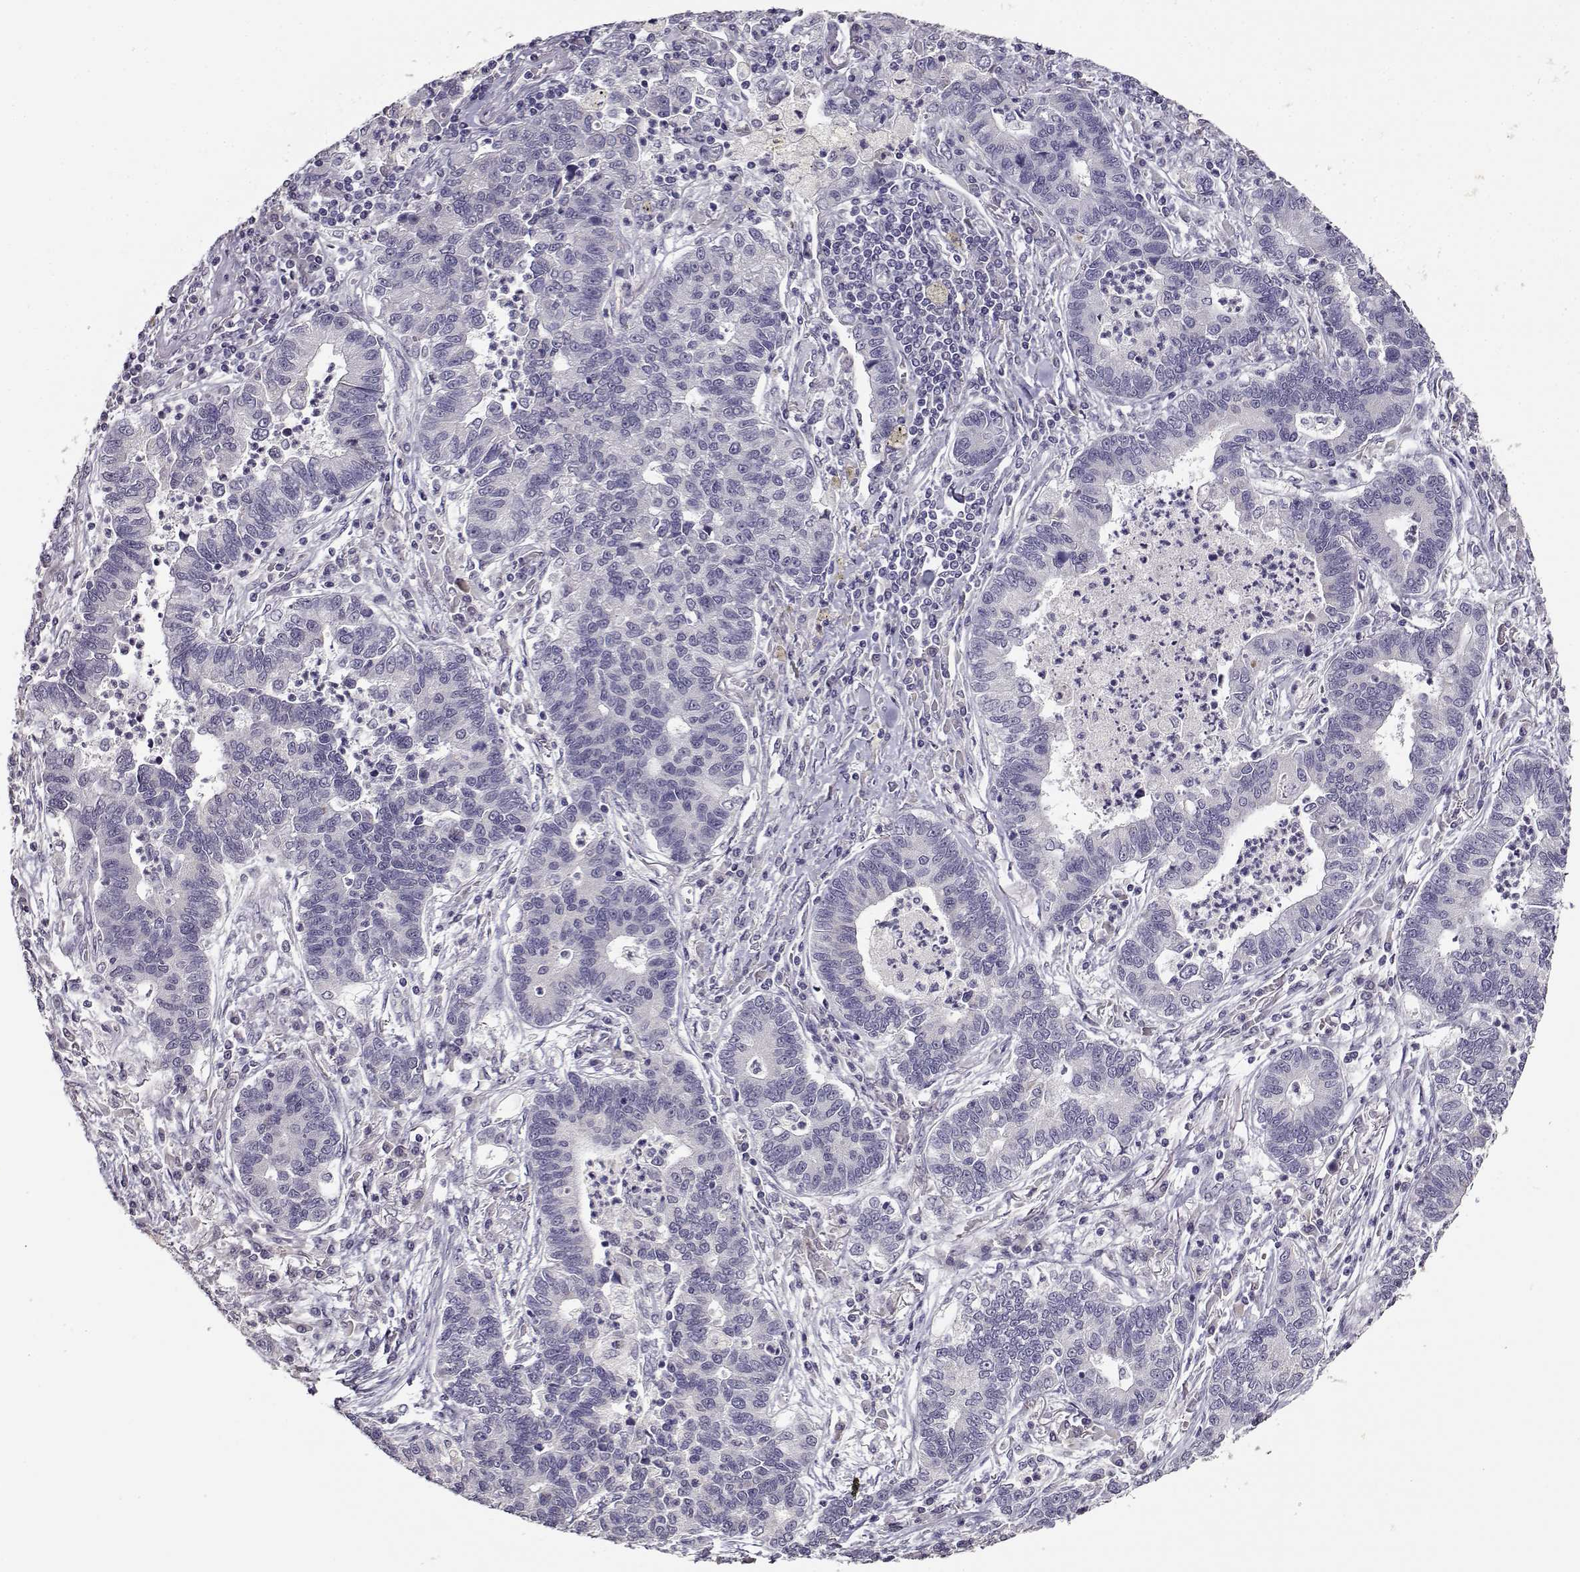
{"staining": {"intensity": "negative", "quantity": "none", "location": "none"}, "tissue": "lung cancer", "cell_type": "Tumor cells", "image_type": "cancer", "snomed": [{"axis": "morphology", "description": "Adenocarcinoma, NOS"}, {"axis": "topography", "description": "Lung"}], "caption": "Immunohistochemistry (IHC) image of human lung cancer stained for a protein (brown), which exhibits no expression in tumor cells. (Immunohistochemistry (IHC), brightfield microscopy, high magnification).", "gene": "RHOXF2", "patient": {"sex": "female", "age": 57}}